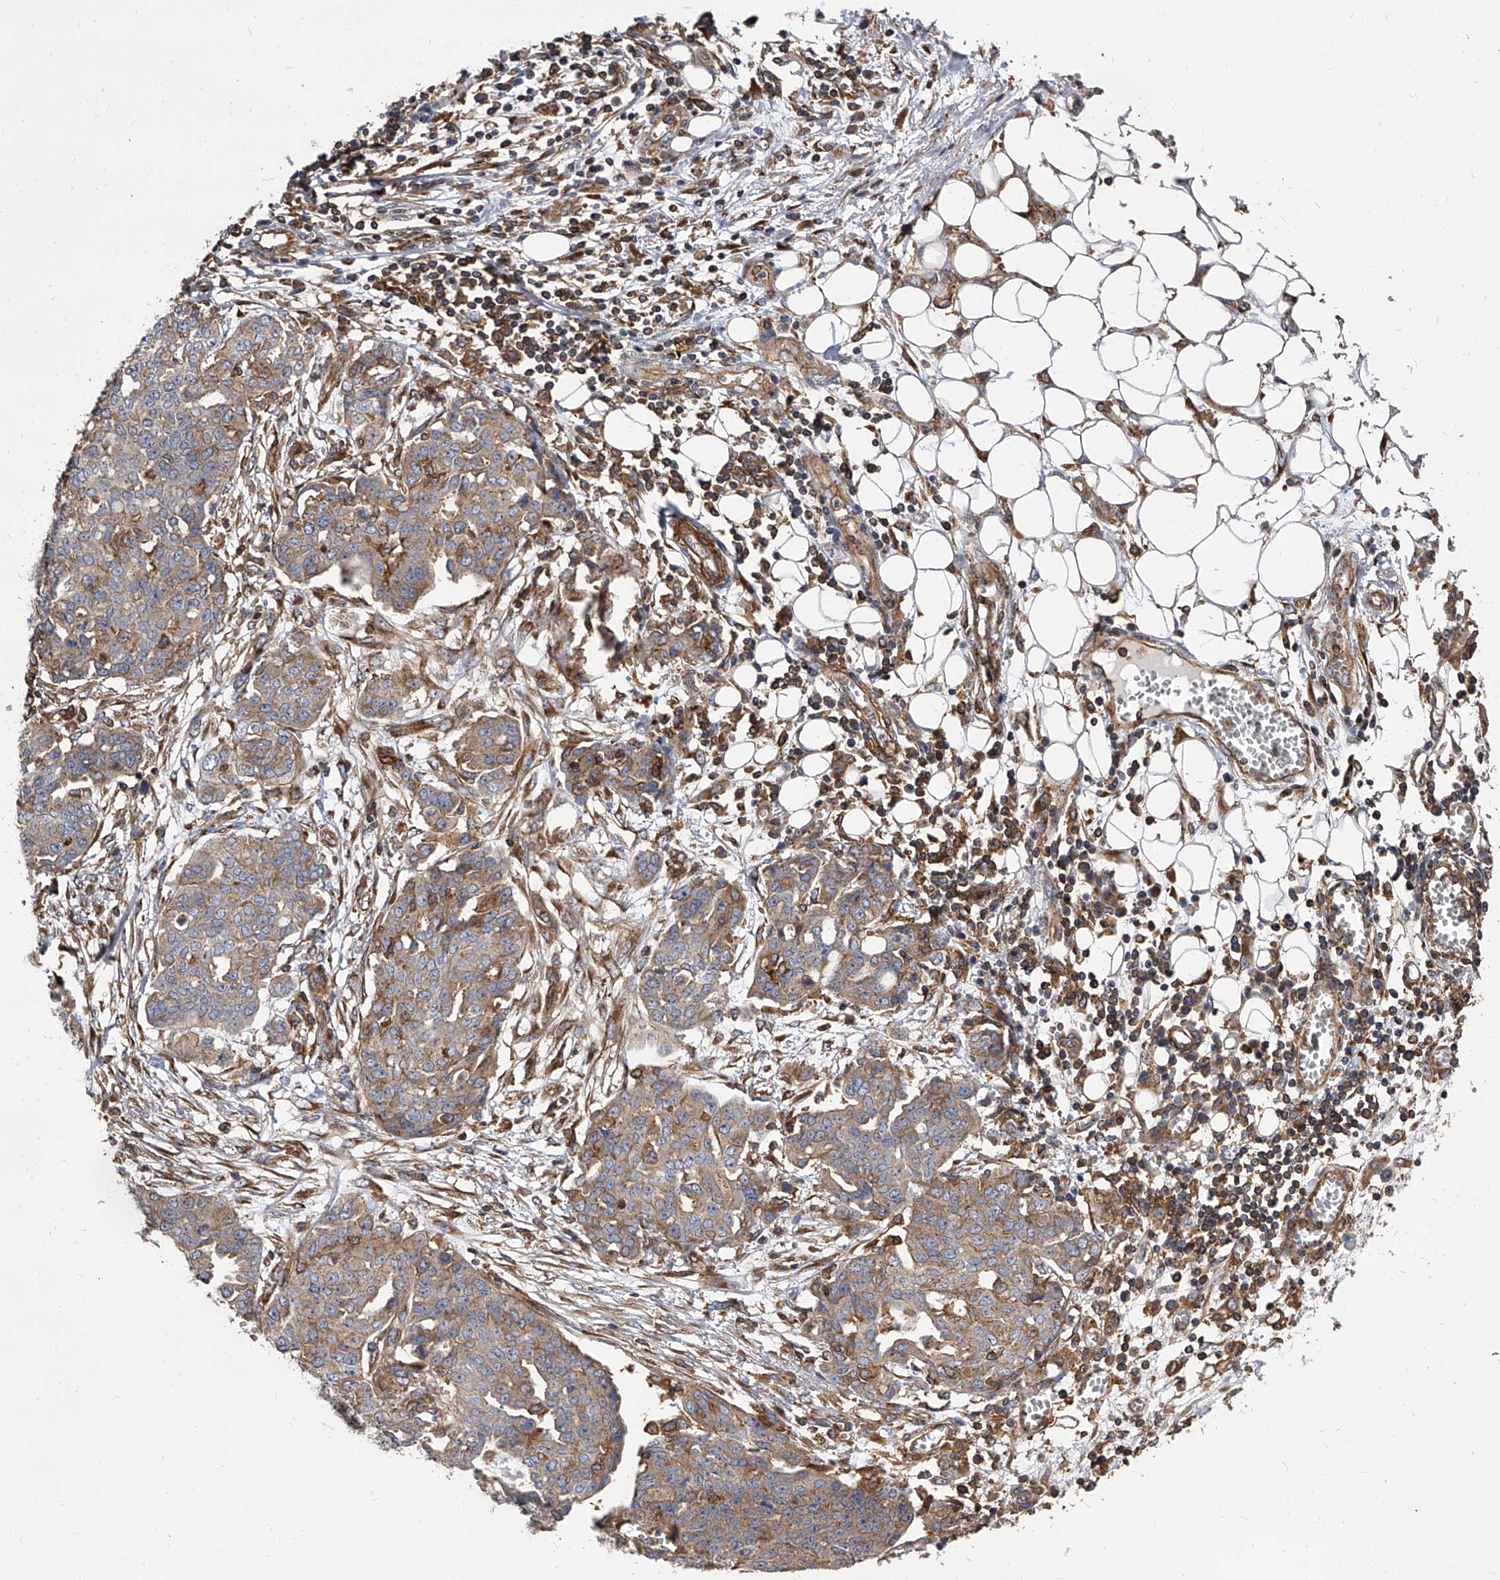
{"staining": {"intensity": "moderate", "quantity": "25%-75%", "location": "cytoplasmic/membranous"}, "tissue": "ovarian cancer", "cell_type": "Tumor cells", "image_type": "cancer", "snomed": [{"axis": "morphology", "description": "Cystadenocarcinoma, serous, NOS"}, {"axis": "topography", "description": "Soft tissue"}, {"axis": "topography", "description": "Ovary"}], "caption": "About 25%-75% of tumor cells in human ovarian serous cystadenocarcinoma reveal moderate cytoplasmic/membranous protein positivity as visualized by brown immunohistochemical staining.", "gene": "PISD", "patient": {"sex": "female", "age": 57}}